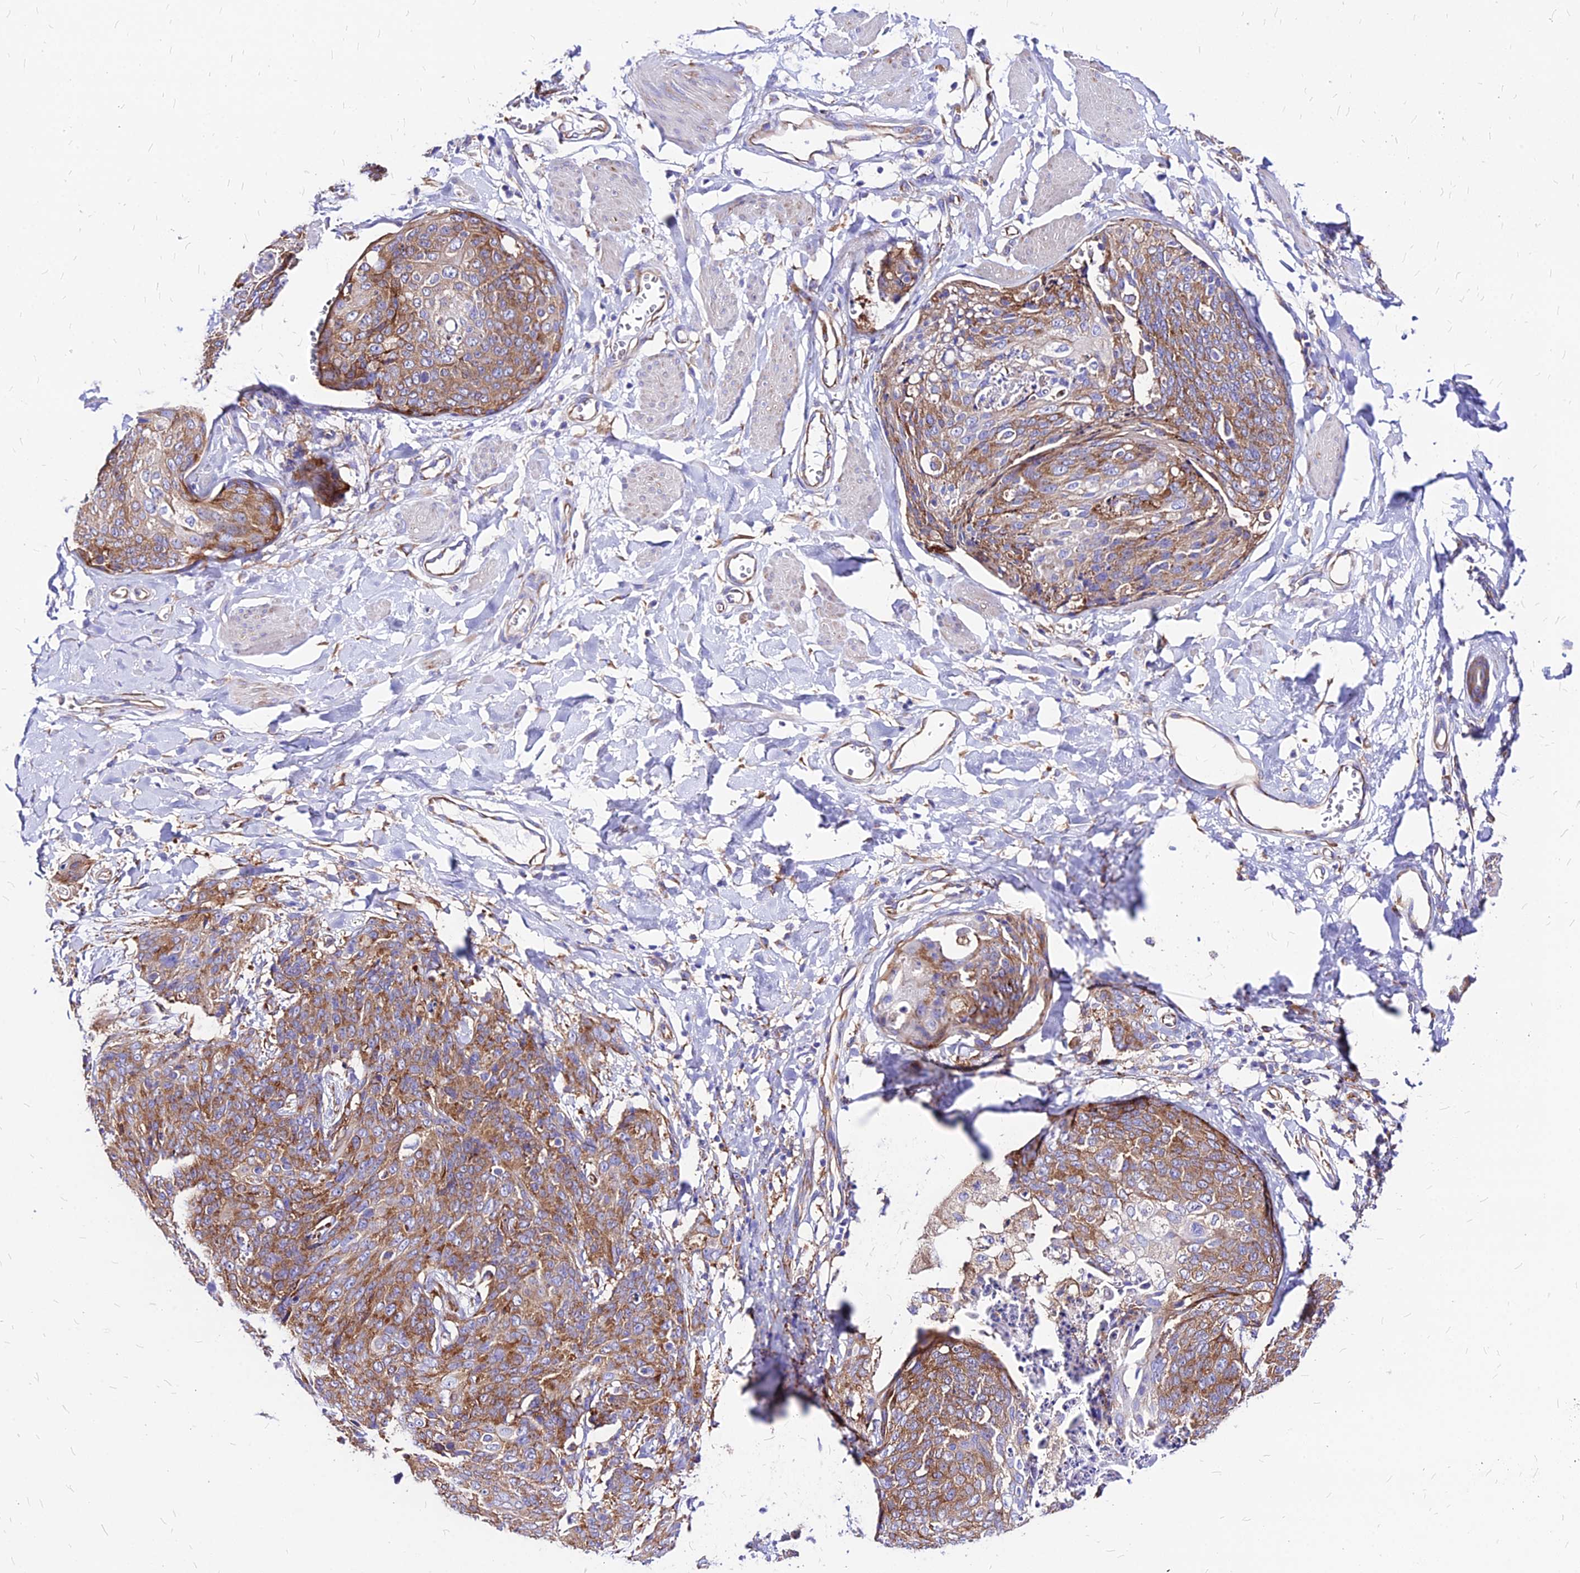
{"staining": {"intensity": "moderate", "quantity": ">75%", "location": "cytoplasmic/membranous"}, "tissue": "skin cancer", "cell_type": "Tumor cells", "image_type": "cancer", "snomed": [{"axis": "morphology", "description": "Squamous cell carcinoma, NOS"}, {"axis": "topography", "description": "Skin"}, {"axis": "topography", "description": "Vulva"}], "caption": "DAB (3,3'-diaminobenzidine) immunohistochemical staining of human skin cancer displays moderate cytoplasmic/membranous protein staining in approximately >75% of tumor cells.", "gene": "RPL19", "patient": {"sex": "female", "age": 85}}